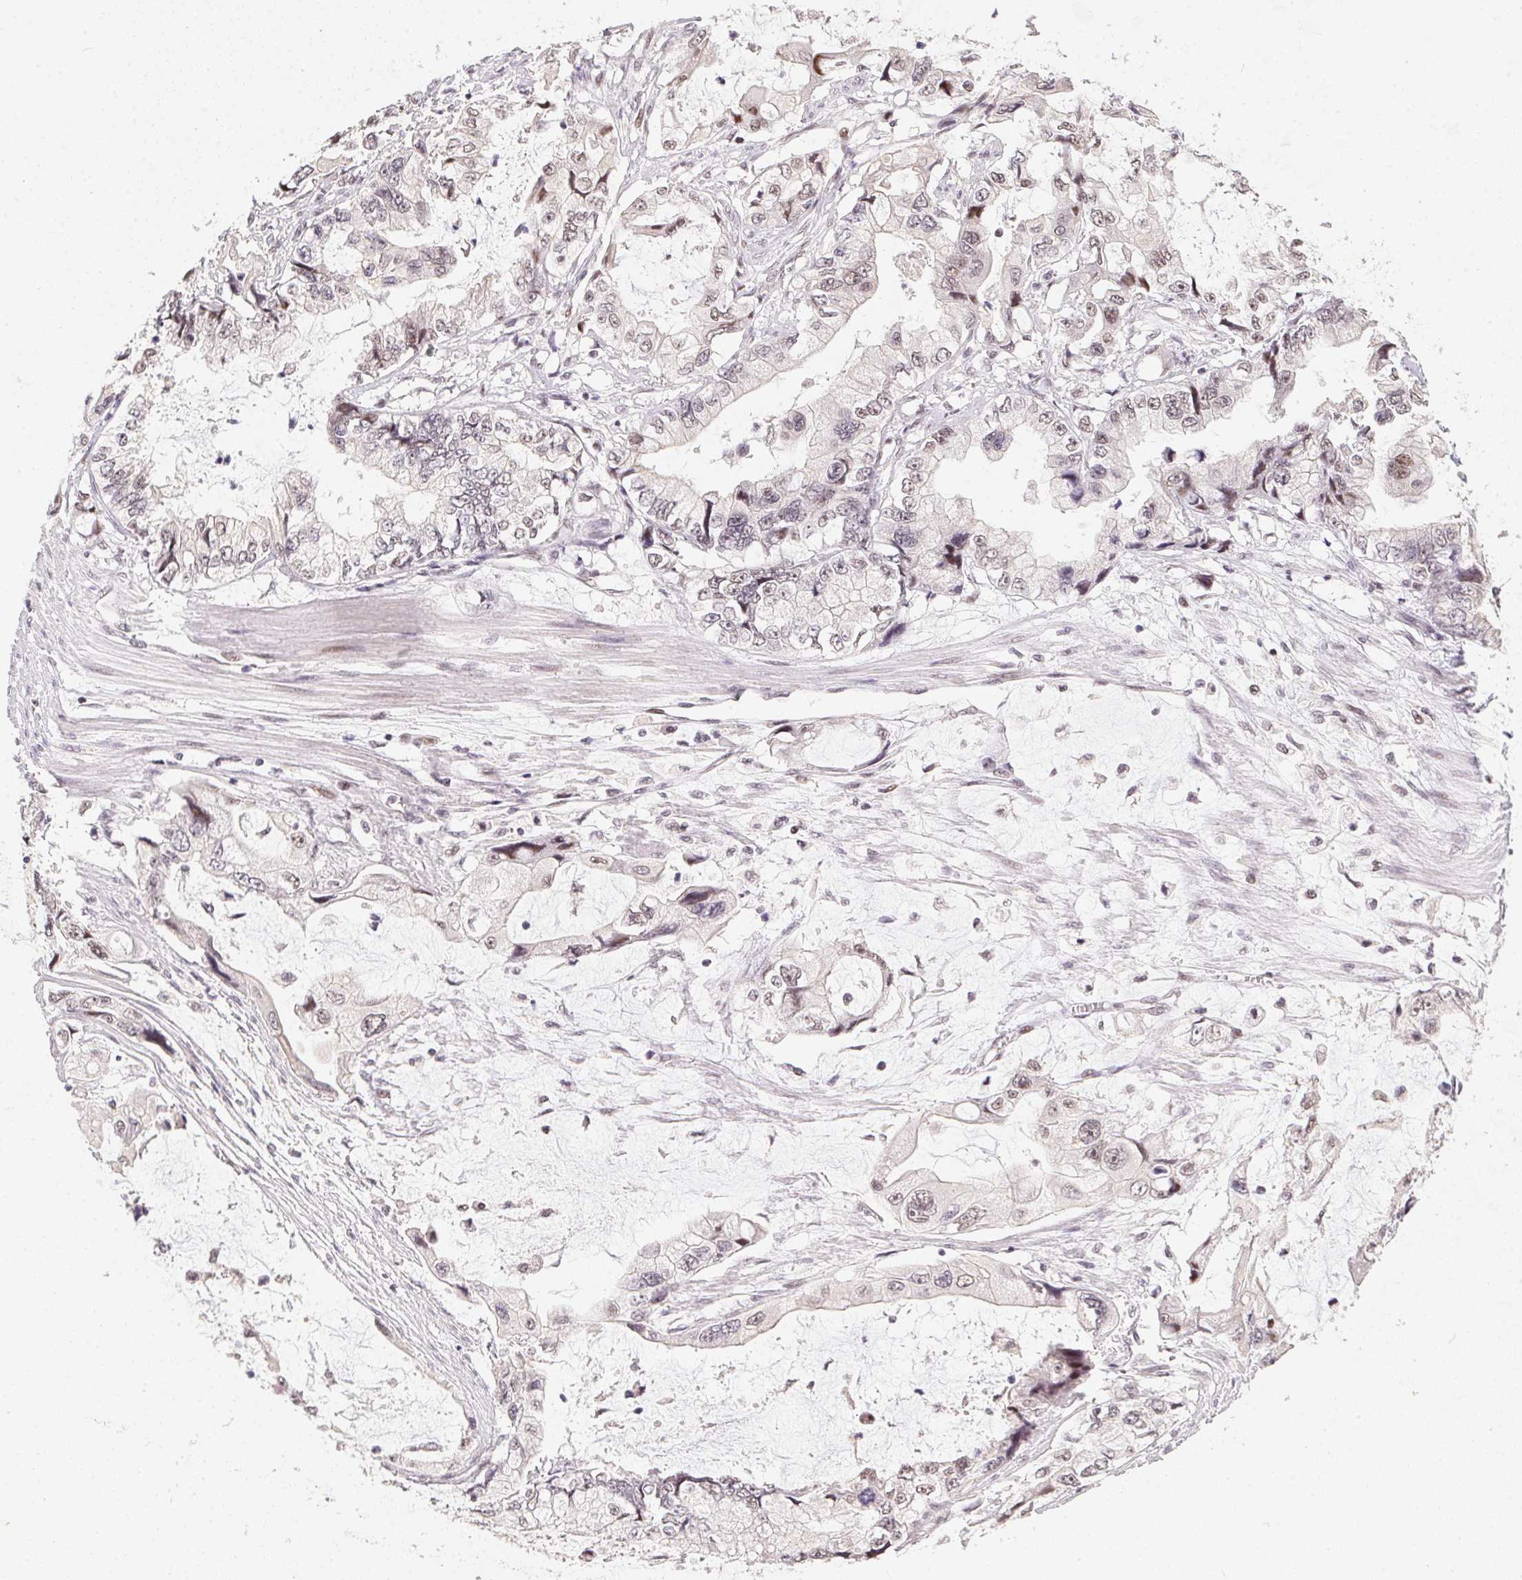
{"staining": {"intensity": "weak", "quantity": "<25%", "location": "nuclear"}, "tissue": "stomach cancer", "cell_type": "Tumor cells", "image_type": "cancer", "snomed": [{"axis": "morphology", "description": "Adenocarcinoma, NOS"}, {"axis": "topography", "description": "Pancreas"}, {"axis": "topography", "description": "Stomach, upper"}, {"axis": "topography", "description": "Stomach"}], "caption": "Tumor cells are negative for brown protein staining in stomach adenocarcinoma.", "gene": "KDM4D", "patient": {"sex": "male", "age": 77}}